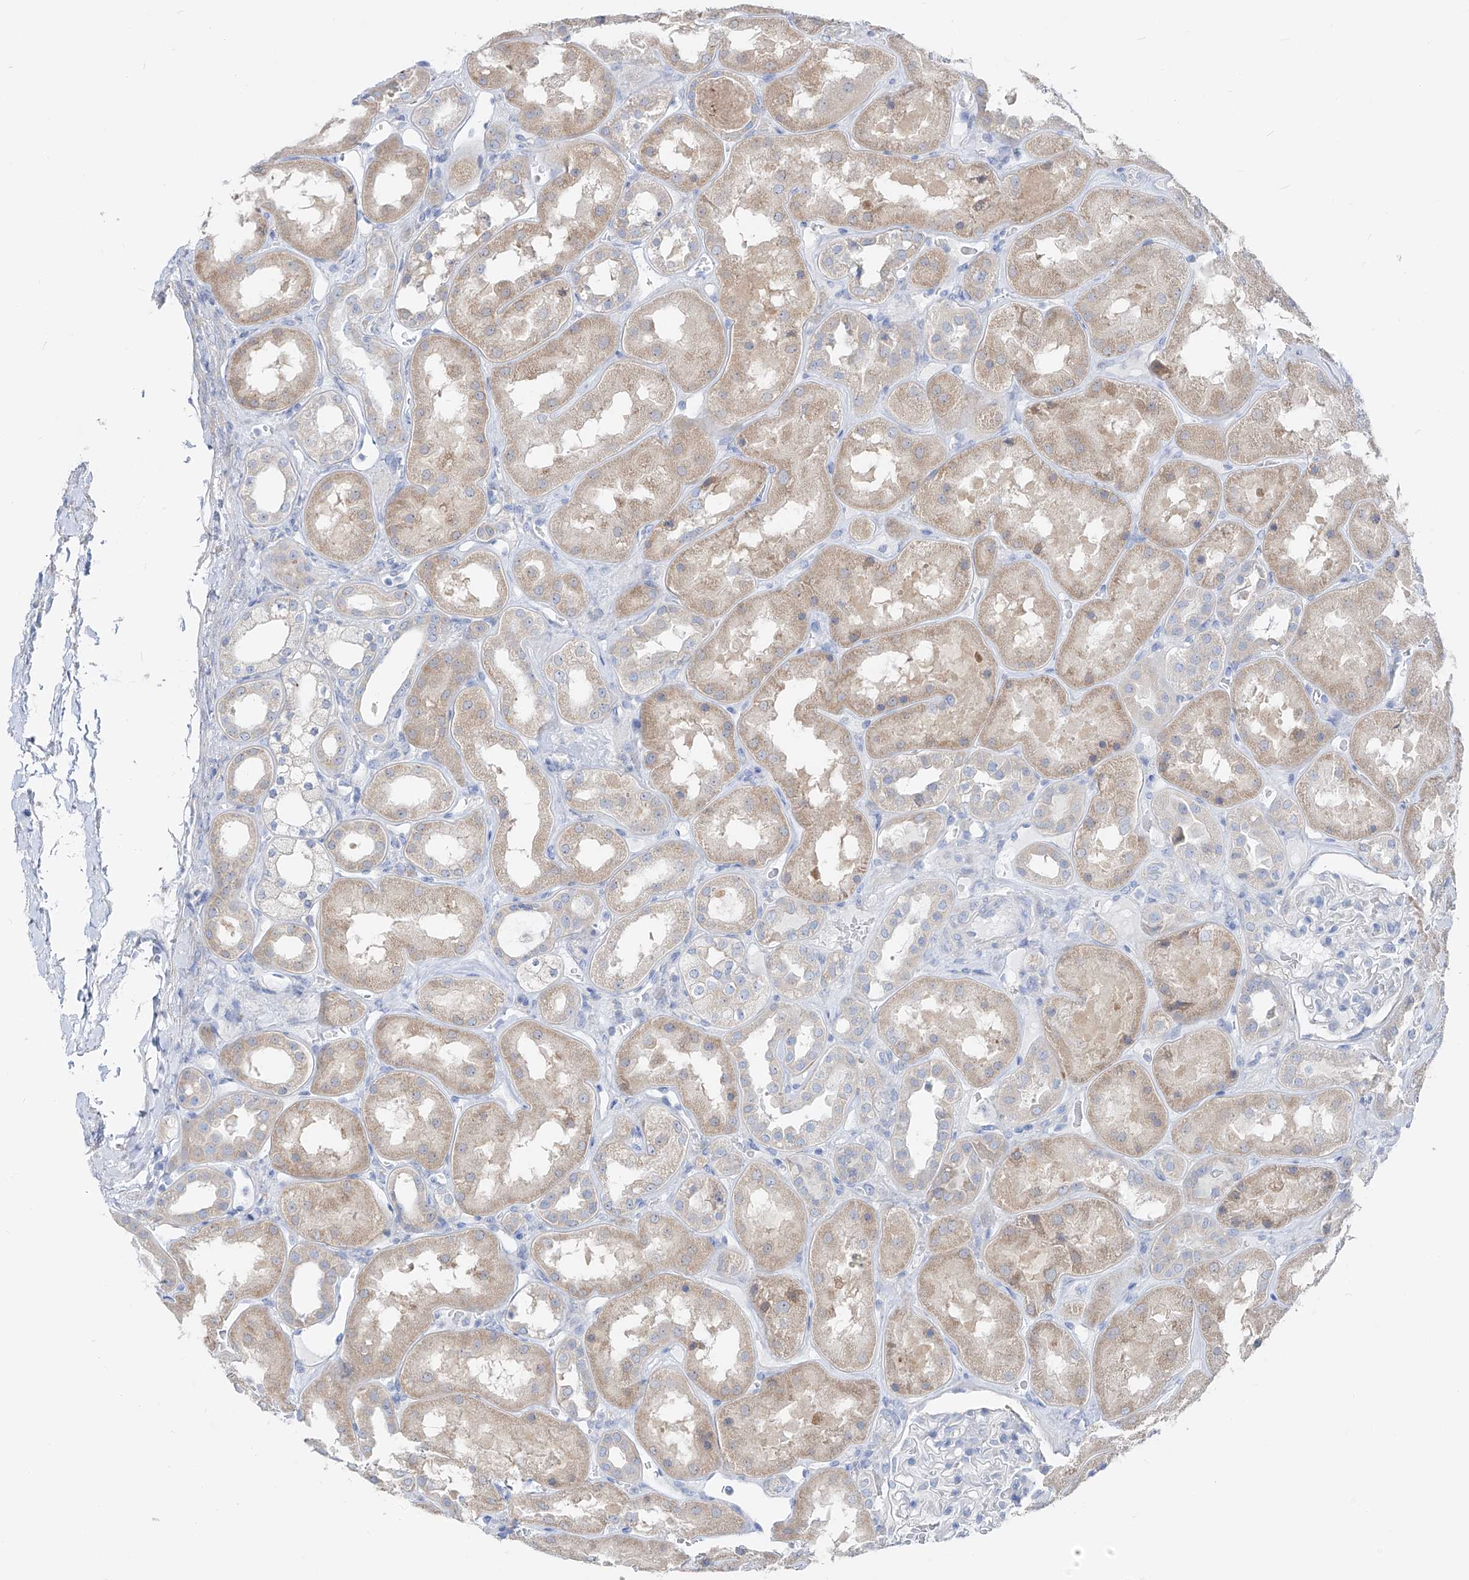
{"staining": {"intensity": "negative", "quantity": "none", "location": "none"}, "tissue": "kidney", "cell_type": "Cells in glomeruli", "image_type": "normal", "snomed": [{"axis": "morphology", "description": "Normal tissue, NOS"}, {"axis": "topography", "description": "Kidney"}], "caption": "Micrograph shows no protein expression in cells in glomeruli of unremarkable kidney. The staining was performed using DAB (3,3'-diaminobenzidine) to visualize the protein expression in brown, while the nuclei were stained in blue with hematoxylin (Magnification: 20x).", "gene": "UFL1", "patient": {"sex": "male", "age": 70}}